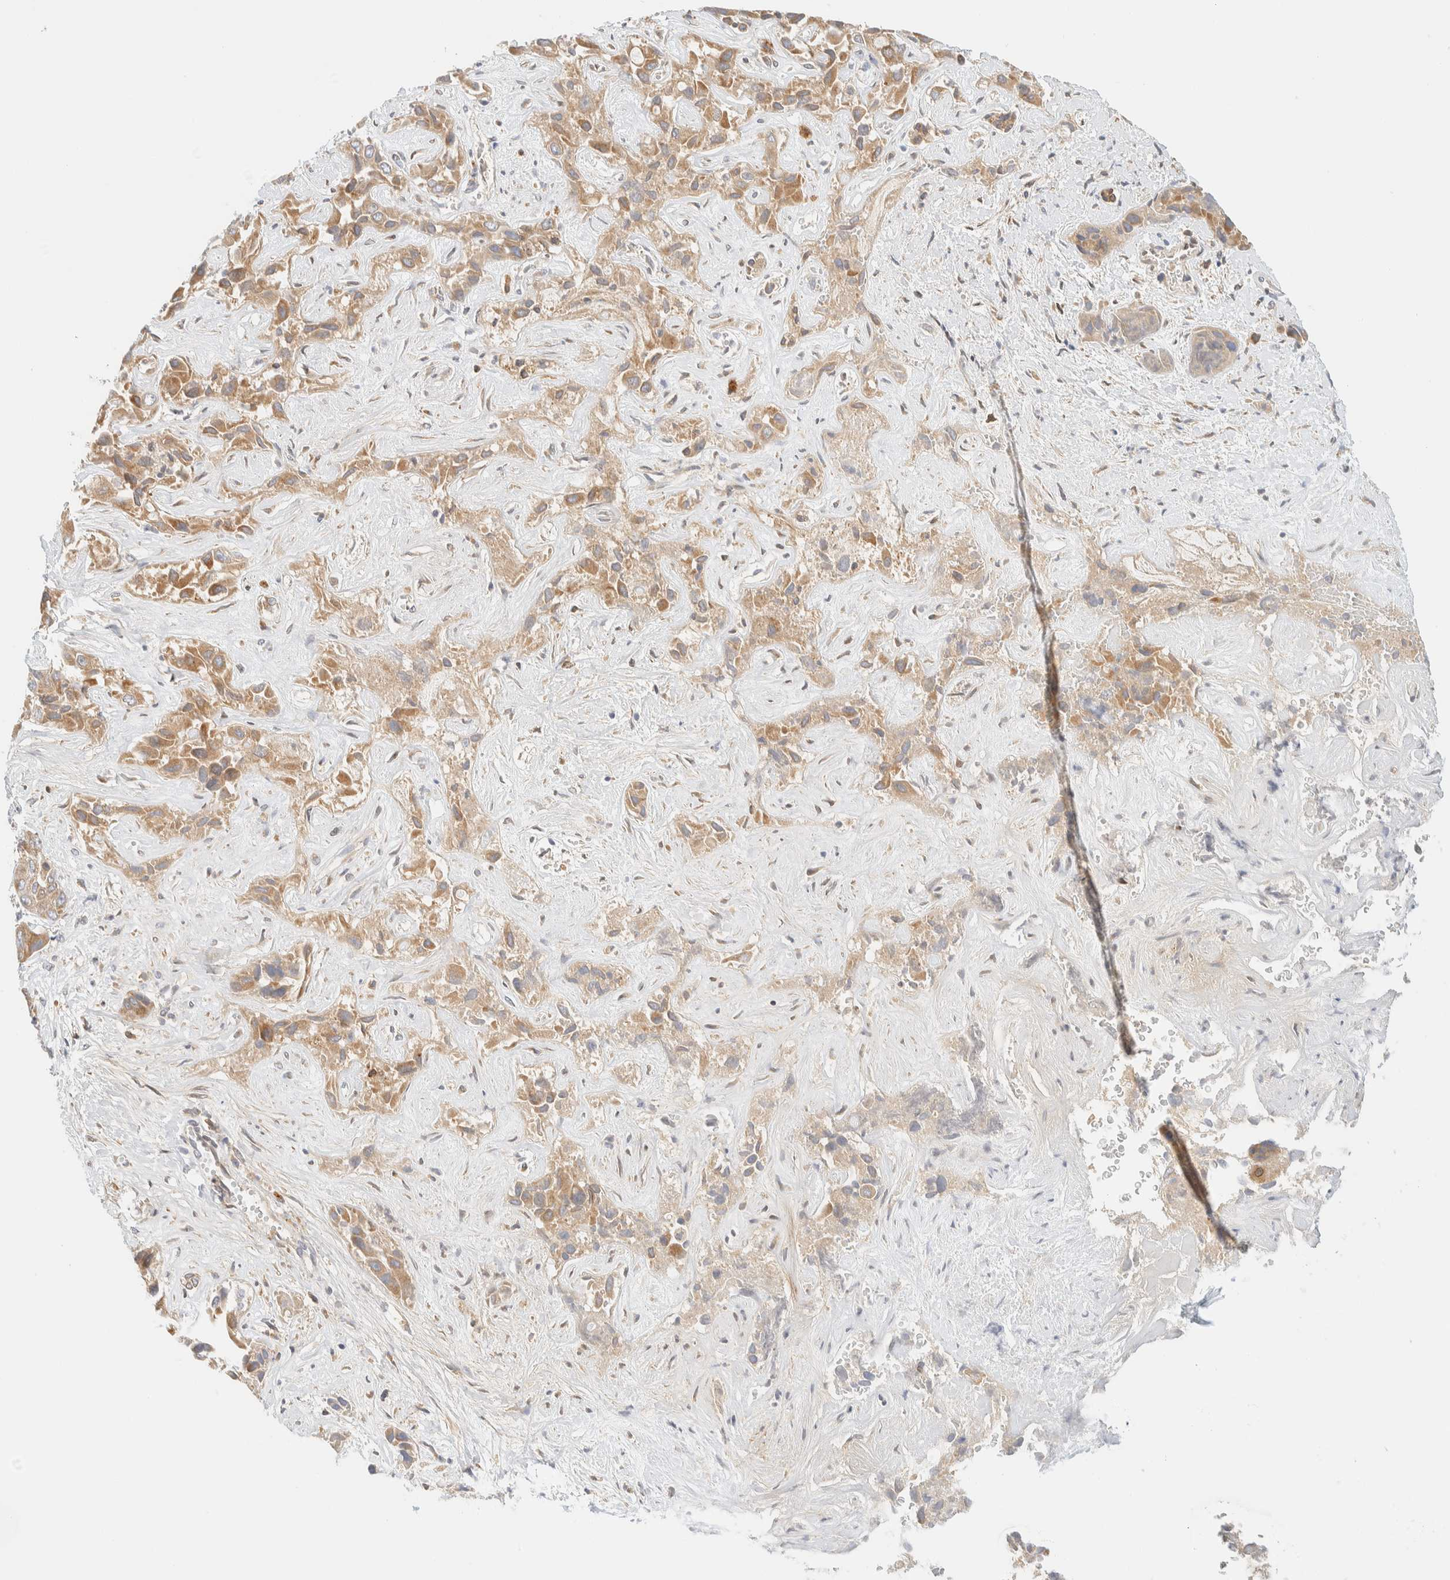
{"staining": {"intensity": "moderate", "quantity": ">75%", "location": "cytoplasmic/membranous"}, "tissue": "liver cancer", "cell_type": "Tumor cells", "image_type": "cancer", "snomed": [{"axis": "morphology", "description": "Cholangiocarcinoma"}, {"axis": "topography", "description": "Liver"}], "caption": "High-magnification brightfield microscopy of liver cholangiocarcinoma stained with DAB (brown) and counterstained with hematoxylin (blue). tumor cells exhibit moderate cytoplasmic/membranous positivity is present in approximately>75% of cells.", "gene": "NT5C", "patient": {"sex": "female", "age": 52}}